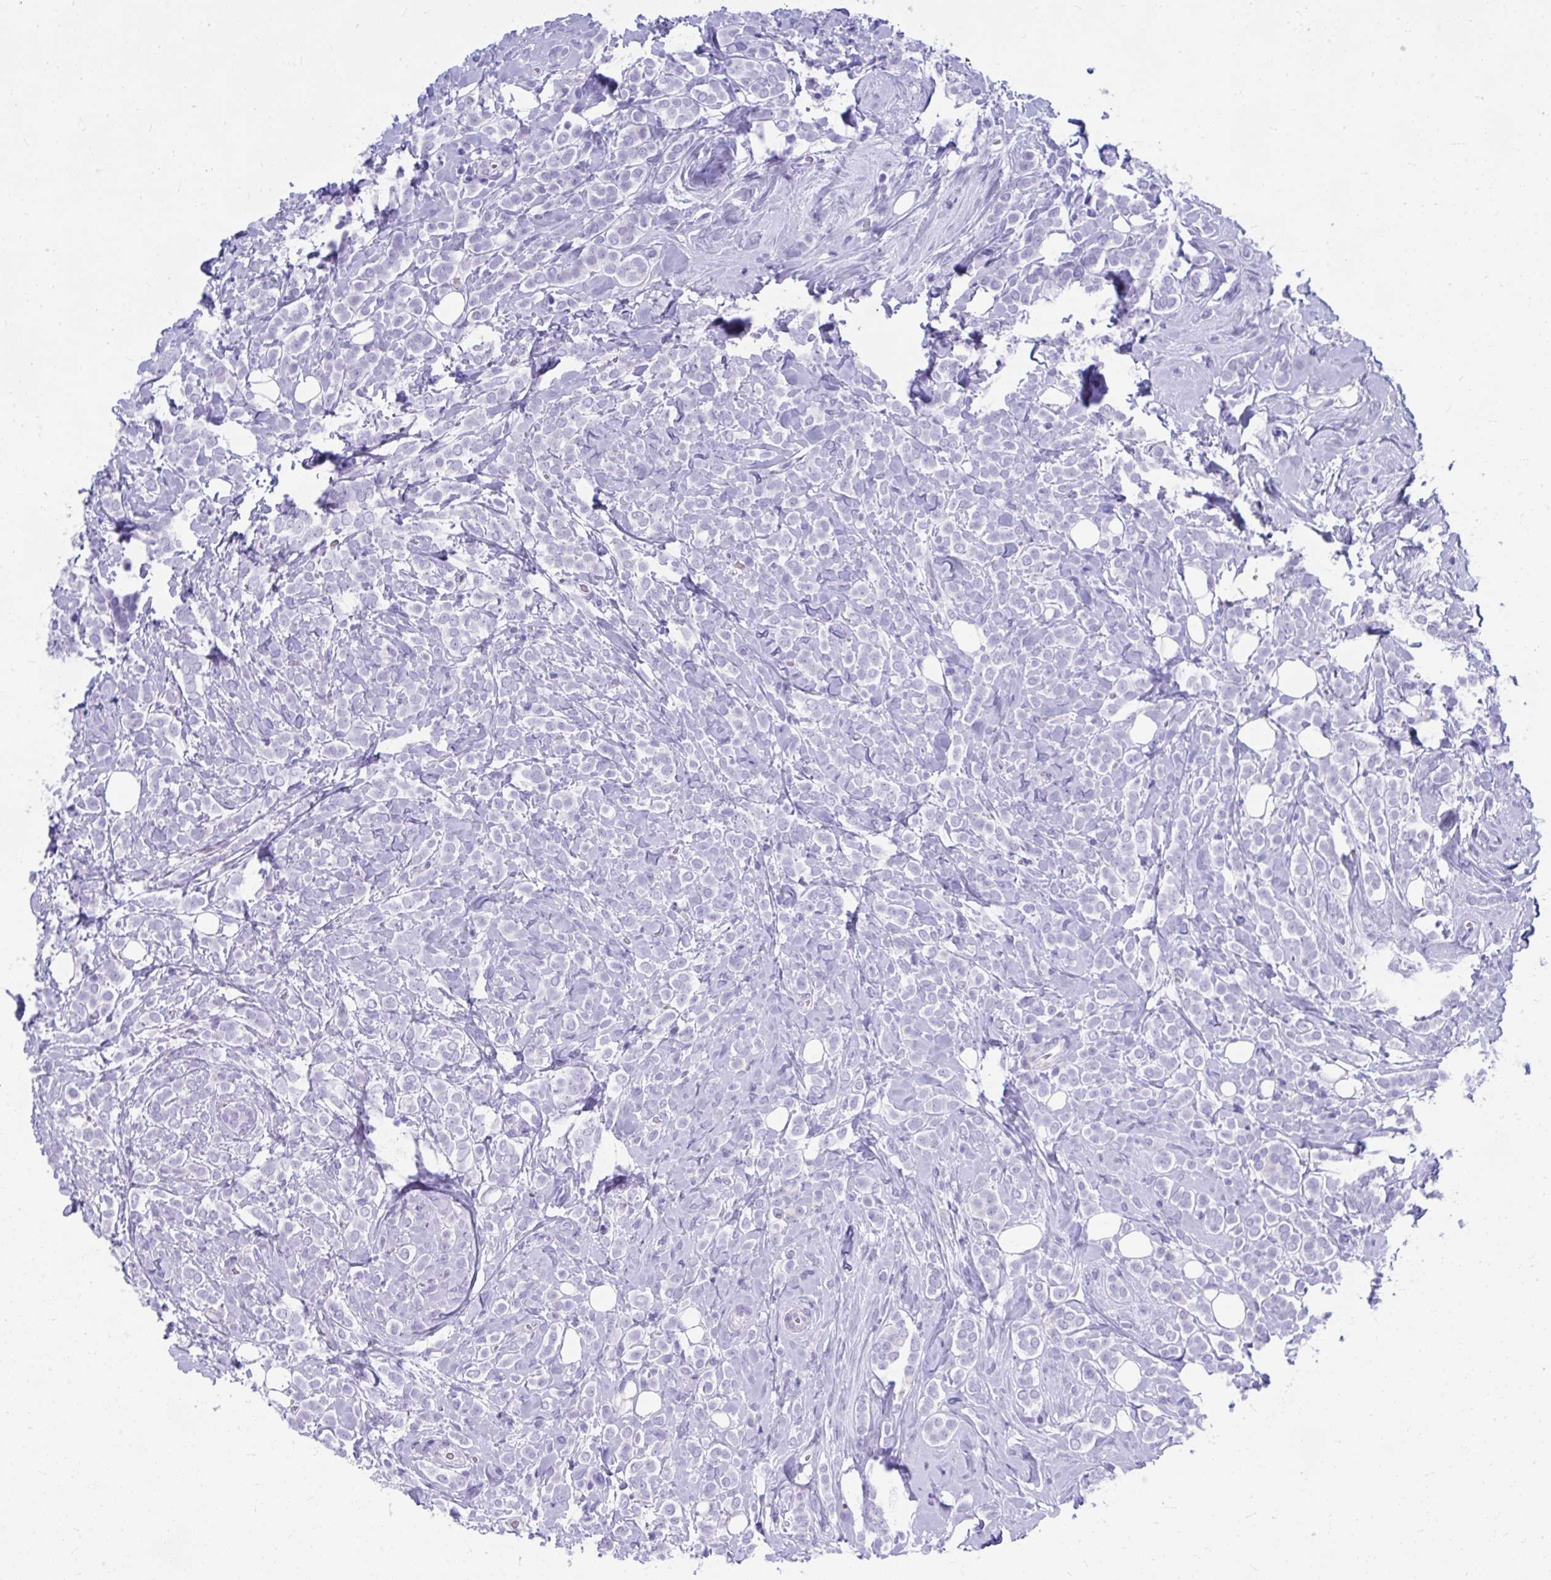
{"staining": {"intensity": "negative", "quantity": "none", "location": "none"}, "tissue": "breast cancer", "cell_type": "Tumor cells", "image_type": "cancer", "snomed": [{"axis": "morphology", "description": "Lobular carcinoma"}, {"axis": "topography", "description": "Breast"}], "caption": "A histopathology image of breast cancer stained for a protein reveals no brown staining in tumor cells. (Stains: DAB immunohistochemistry (IHC) with hematoxylin counter stain, Microscopy: brightfield microscopy at high magnification).", "gene": "ISL1", "patient": {"sex": "female", "age": 49}}